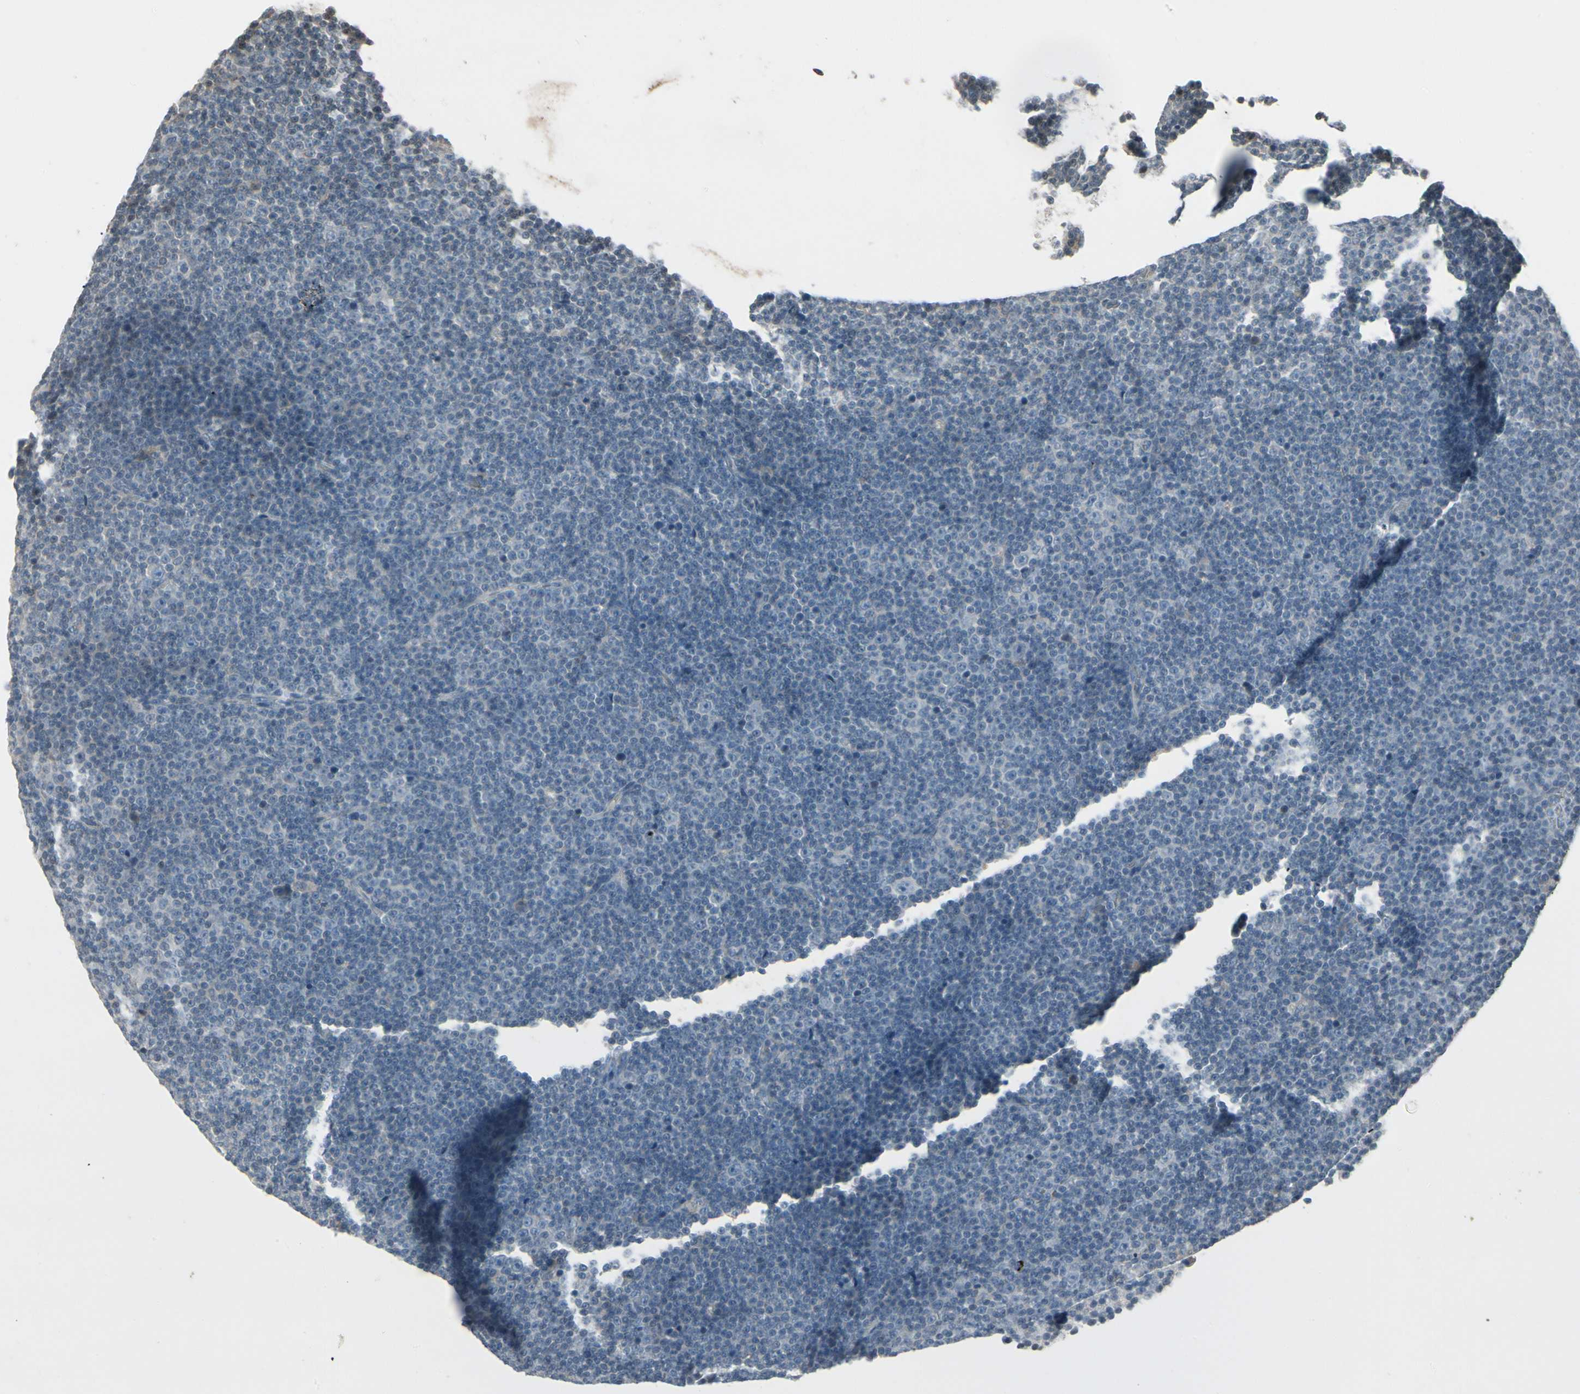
{"staining": {"intensity": "negative", "quantity": "none", "location": "none"}, "tissue": "lymphoma", "cell_type": "Tumor cells", "image_type": "cancer", "snomed": [{"axis": "morphology", "description": "Malignant lymphoma, non-Hodgkin's type, Low grade"}, {"axis": "topography", "description": "Lymph node"}], "caption": "An image of lymphoma stained for a protein displays no brown staining in tumor cells.", "gene": "ARG2", "patient": {"sex": "female", "age": 67}}